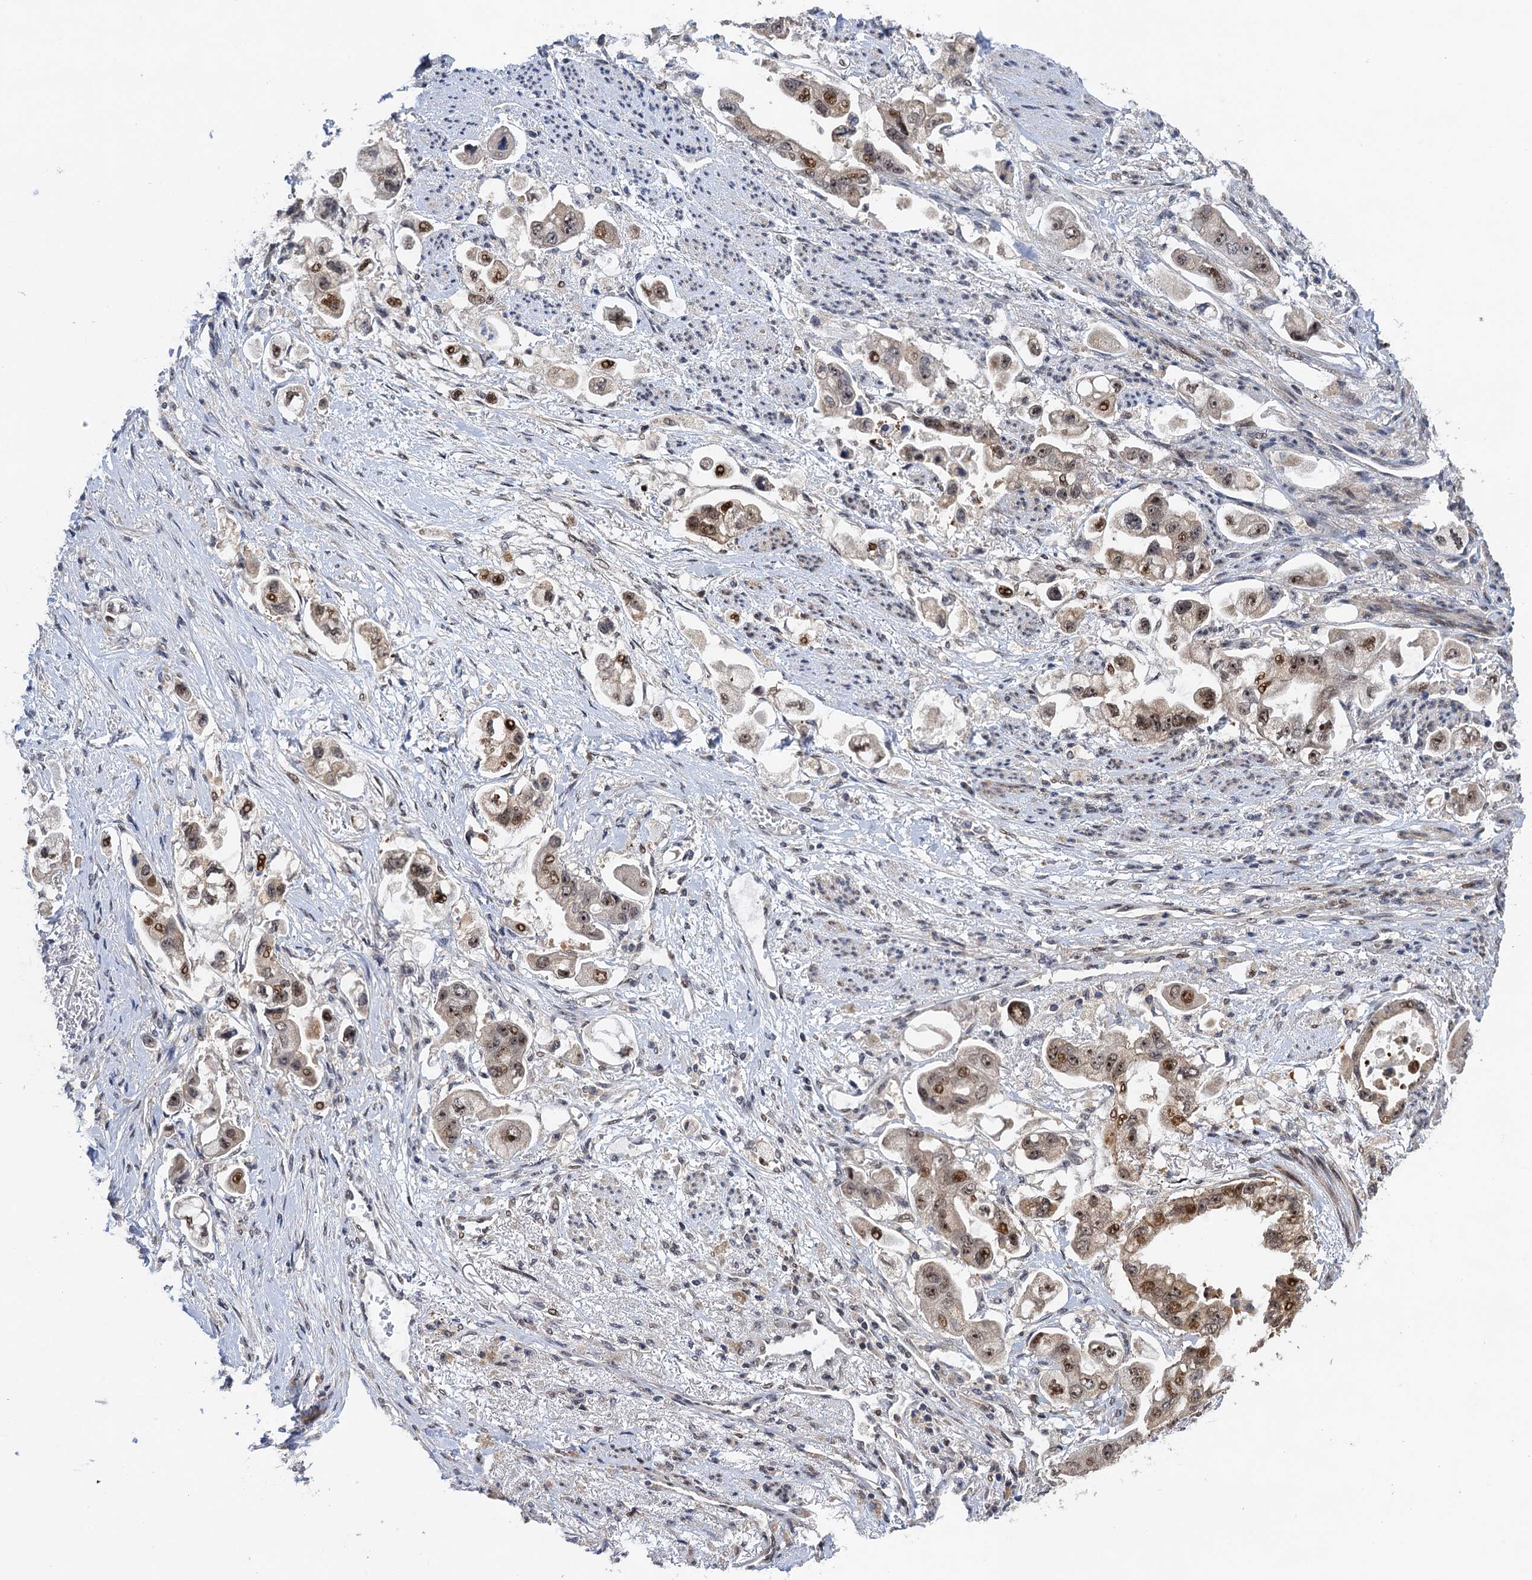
{"staining": {"intensity": "moderate", "quantity": "25%-75%", "location": "nuclear"}, "tissue": "stomach cancer", "cell_type": "Tumor cells", "image_type": "cancer", "snomed": [{"axis": "morphology", "description": "Adenocarcinoma, NOS"}, {"axis": "topography", "description": "Stomach"}], "caption": "This histopathology image displays stomach cancer (adenocarcinoma) stained with immunohistochemistry to label a protein in brown. The nuclear of tumor cells show moderate positivity for the protein. Nuclei are counter-stained blue.", "gene": "ZAR1L", "patient": {"sex": "male", "age": 62}}